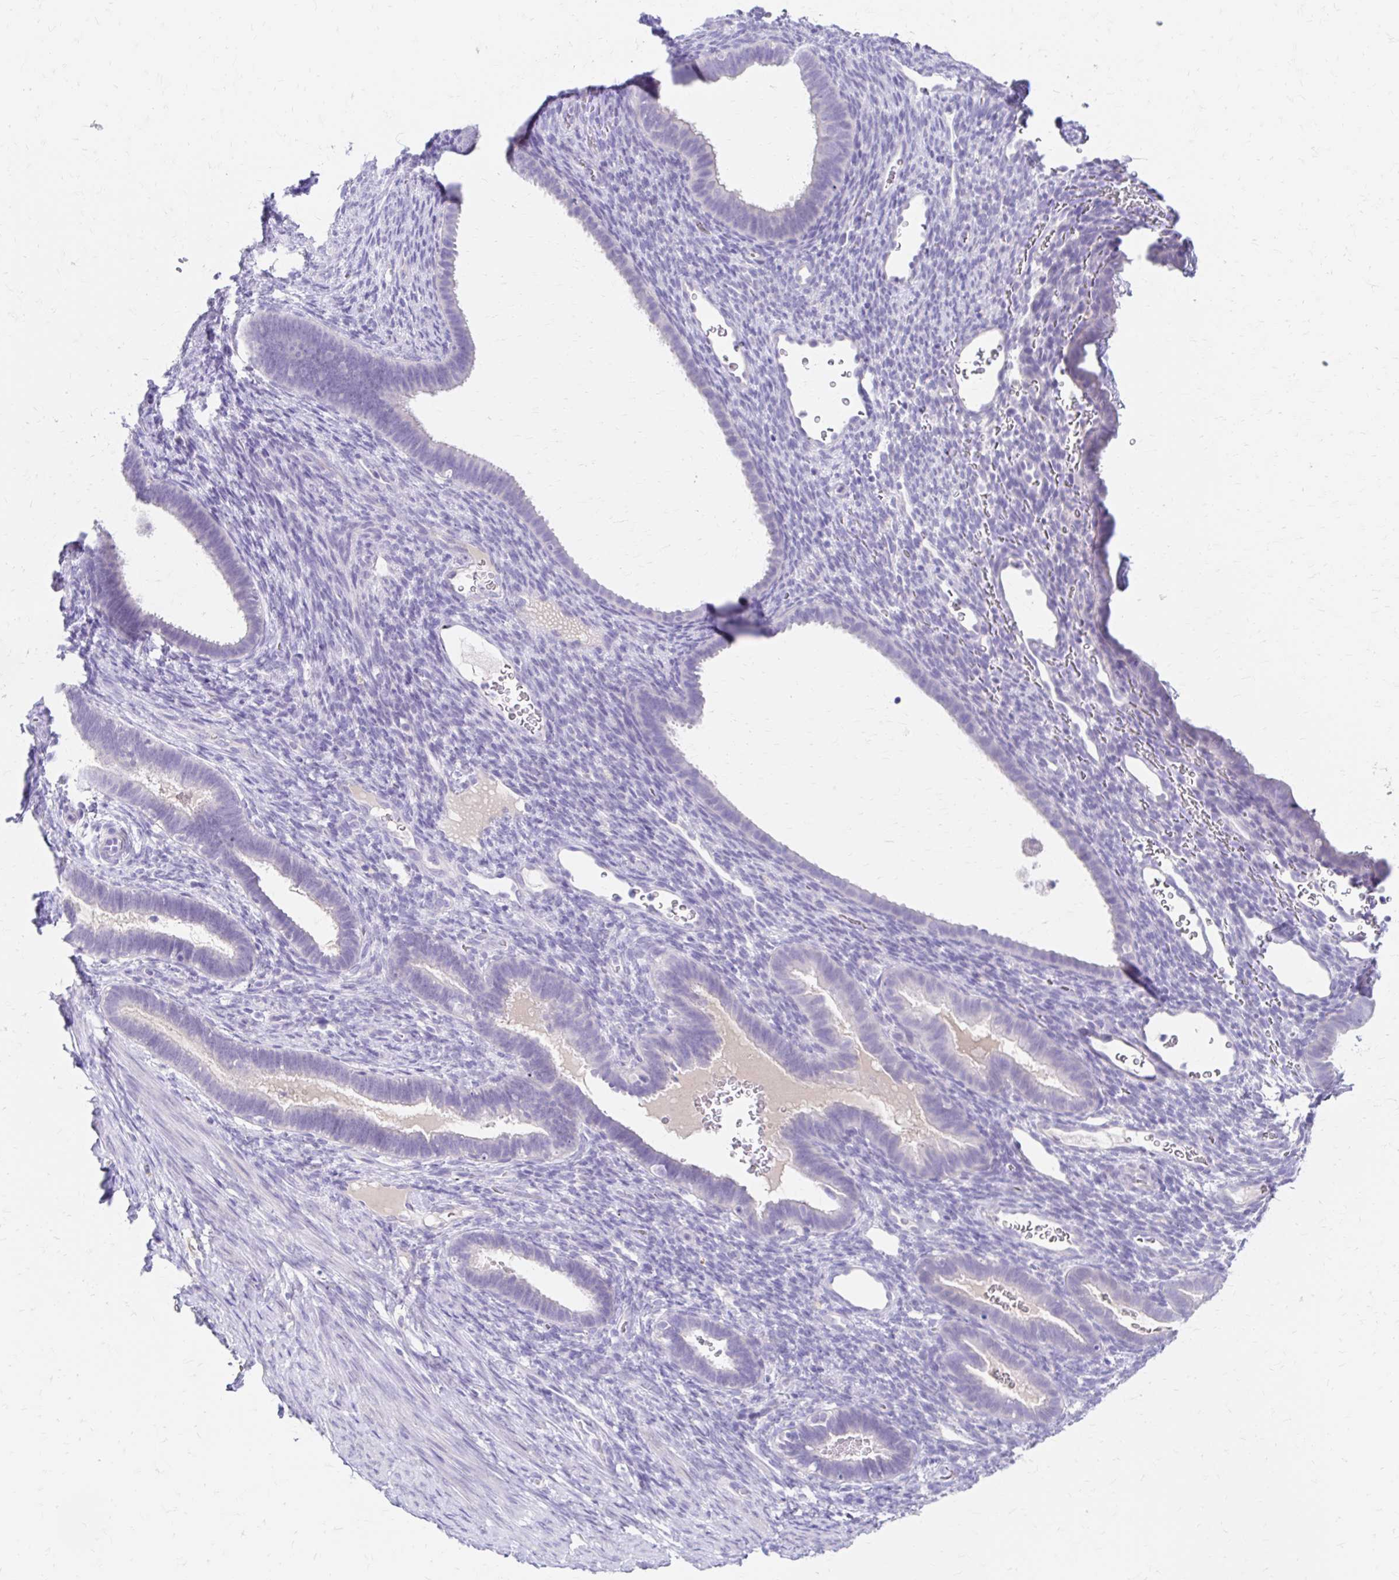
{"staining": {"intensity": "negative", "quantity": "none", "location": "none"}, "tissue": "endometrium", "cell_type": "Cells in endometrial stroma", "image_type": "normal", "snomed": [{"axis": "morphology", "description": "Normal tissue, NOS"}, {"axis": "topography", "description": "Endometrium"}], "caption": "Immunohistochemistry (IHC) of benign human endometrium exhibits no positivity in cells in endometrial stroma.", "gene": "AZGP1", "patient": {"sex": "female", "age": 34}}